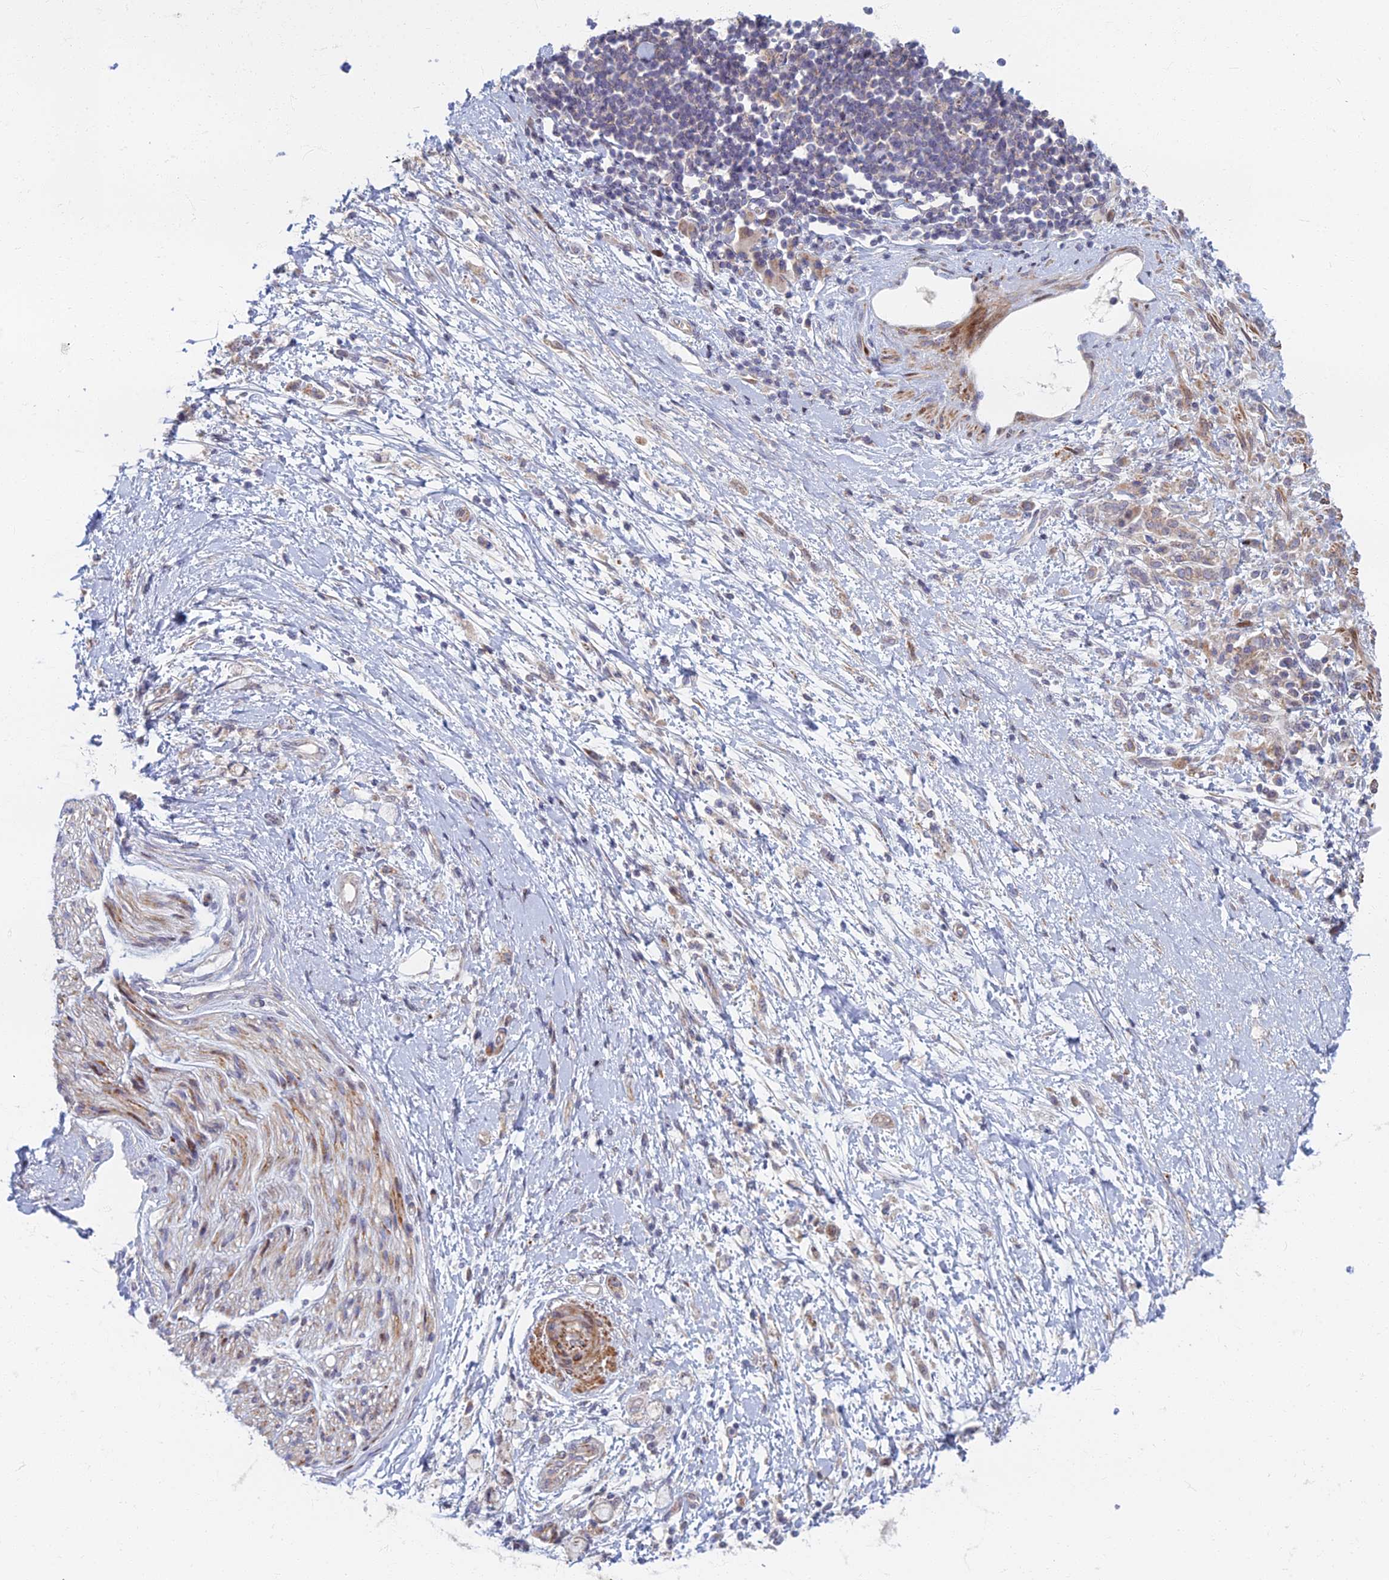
{"staining": {"intensity": "negative", "quantity": "none", "location": "none"}, "tissue": "stomach cancer", "cell_type": "Tumor cells", "image_type": "cancer", "snomed": [{"axis": "morphology", "description": "Adenocarcinoma, NOS"}, {"axis": "topography", "description": "Stomach"}], "caption": "This is an immunohistochemistry micrograph of stomach cancer (adenocarcinoma). There is no positivity in tumor cells.", "gene": "C15orf40", "patient": {"sex": "female", "age": 60}}